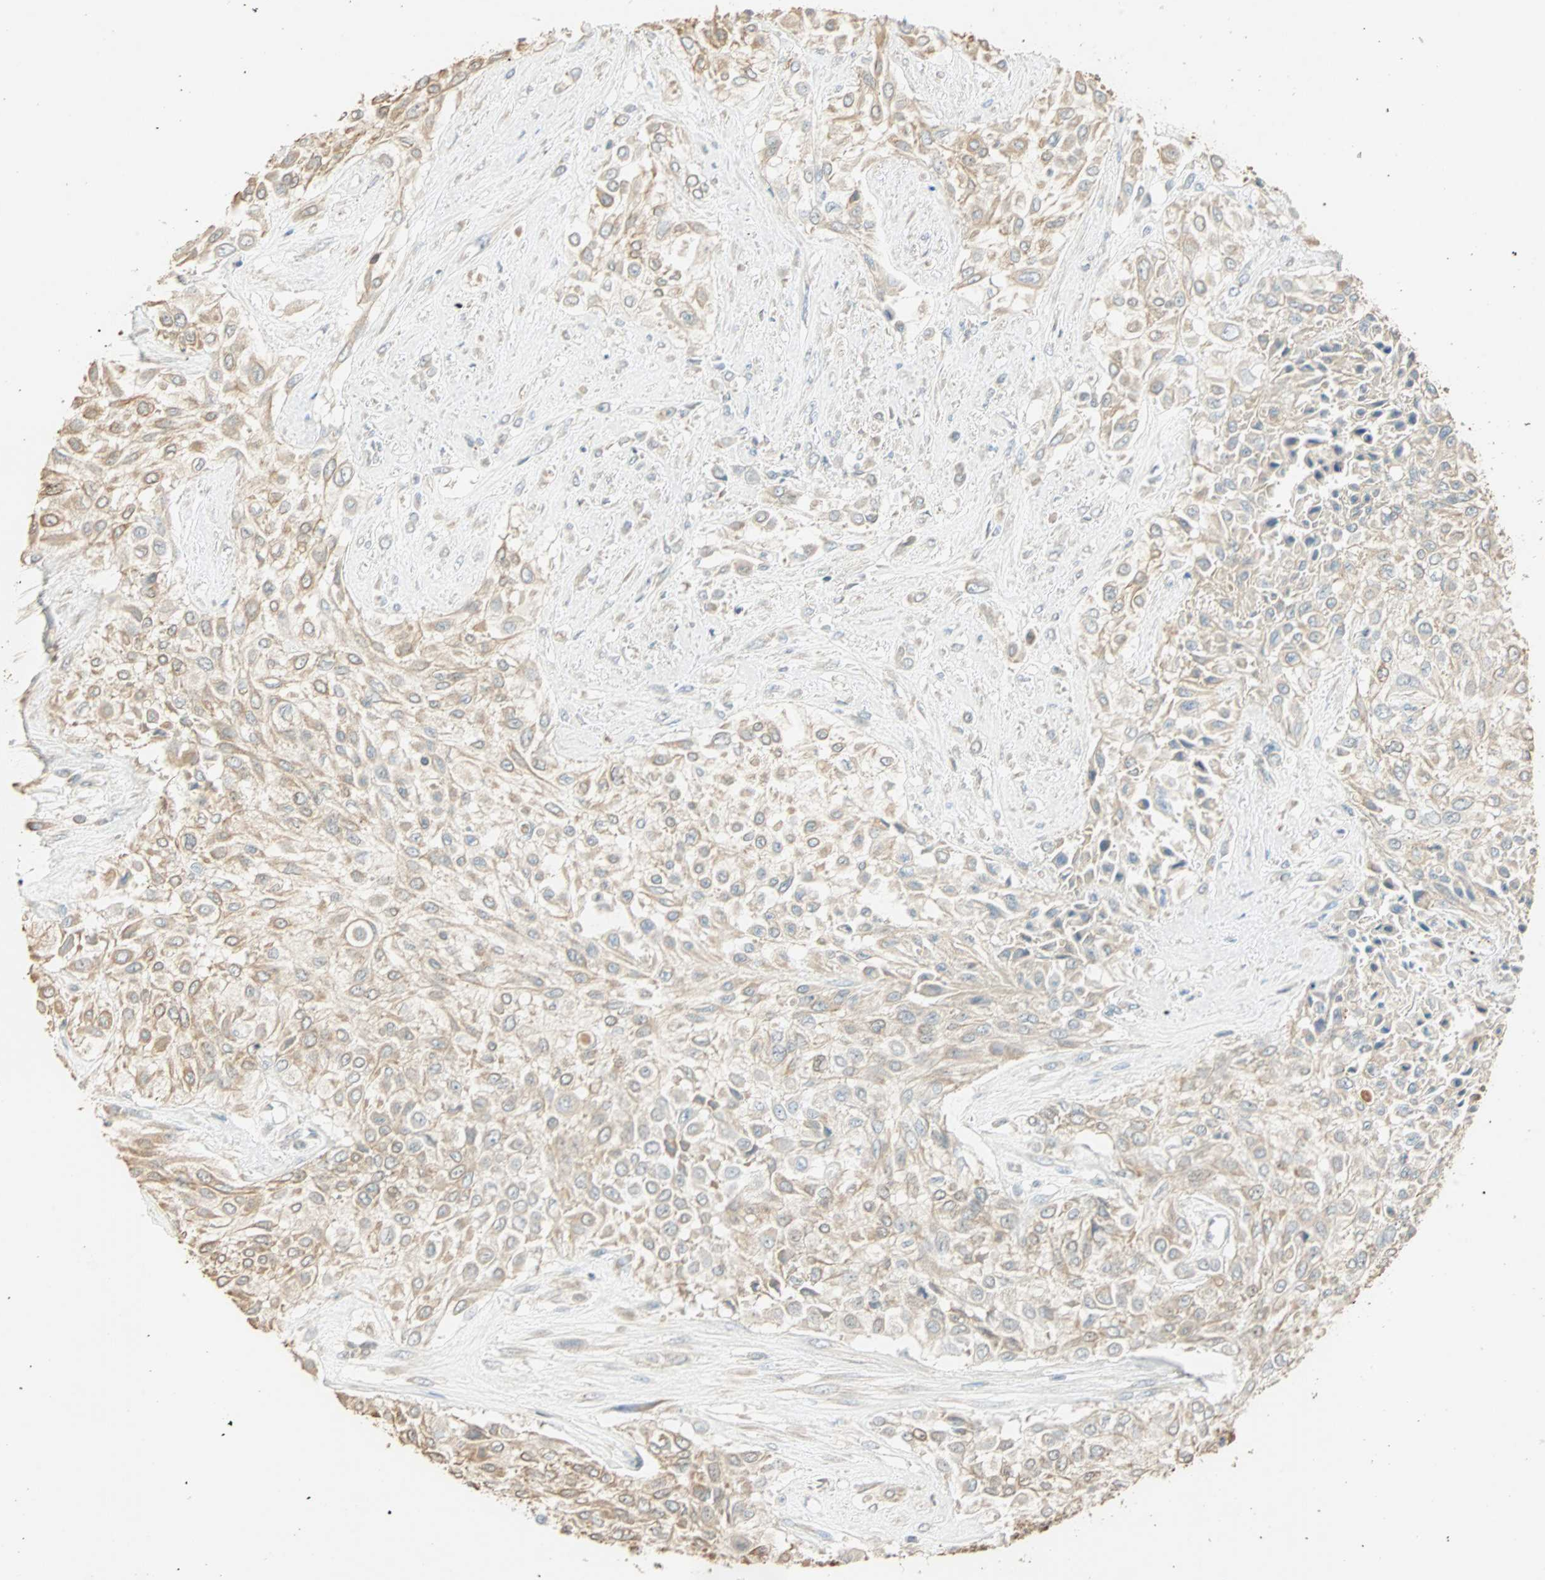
{"staining": {"intensity": "weak", "quantity": ">75%", "location": "cytoplasmic/membranous"}, "tissue": "urothelial cancer", "cell_type": "Tumor cells", "image_type": "cancer", "snomed": [{"axis": "morphology", "description": "Urothelial carcinoma, High grade"}, {"axis": "topography", "description": "Urinary bladder"}], "caption": "A photomicrograph showing weak cytoplasmic/membranous expression in approximately >75% of tumor cells in urothelial carcinoma (high-grade), as visualized by brown immunohistochemical staining.", "gene": "RAD18", "patient": {"sex": "male", "age": 57}}